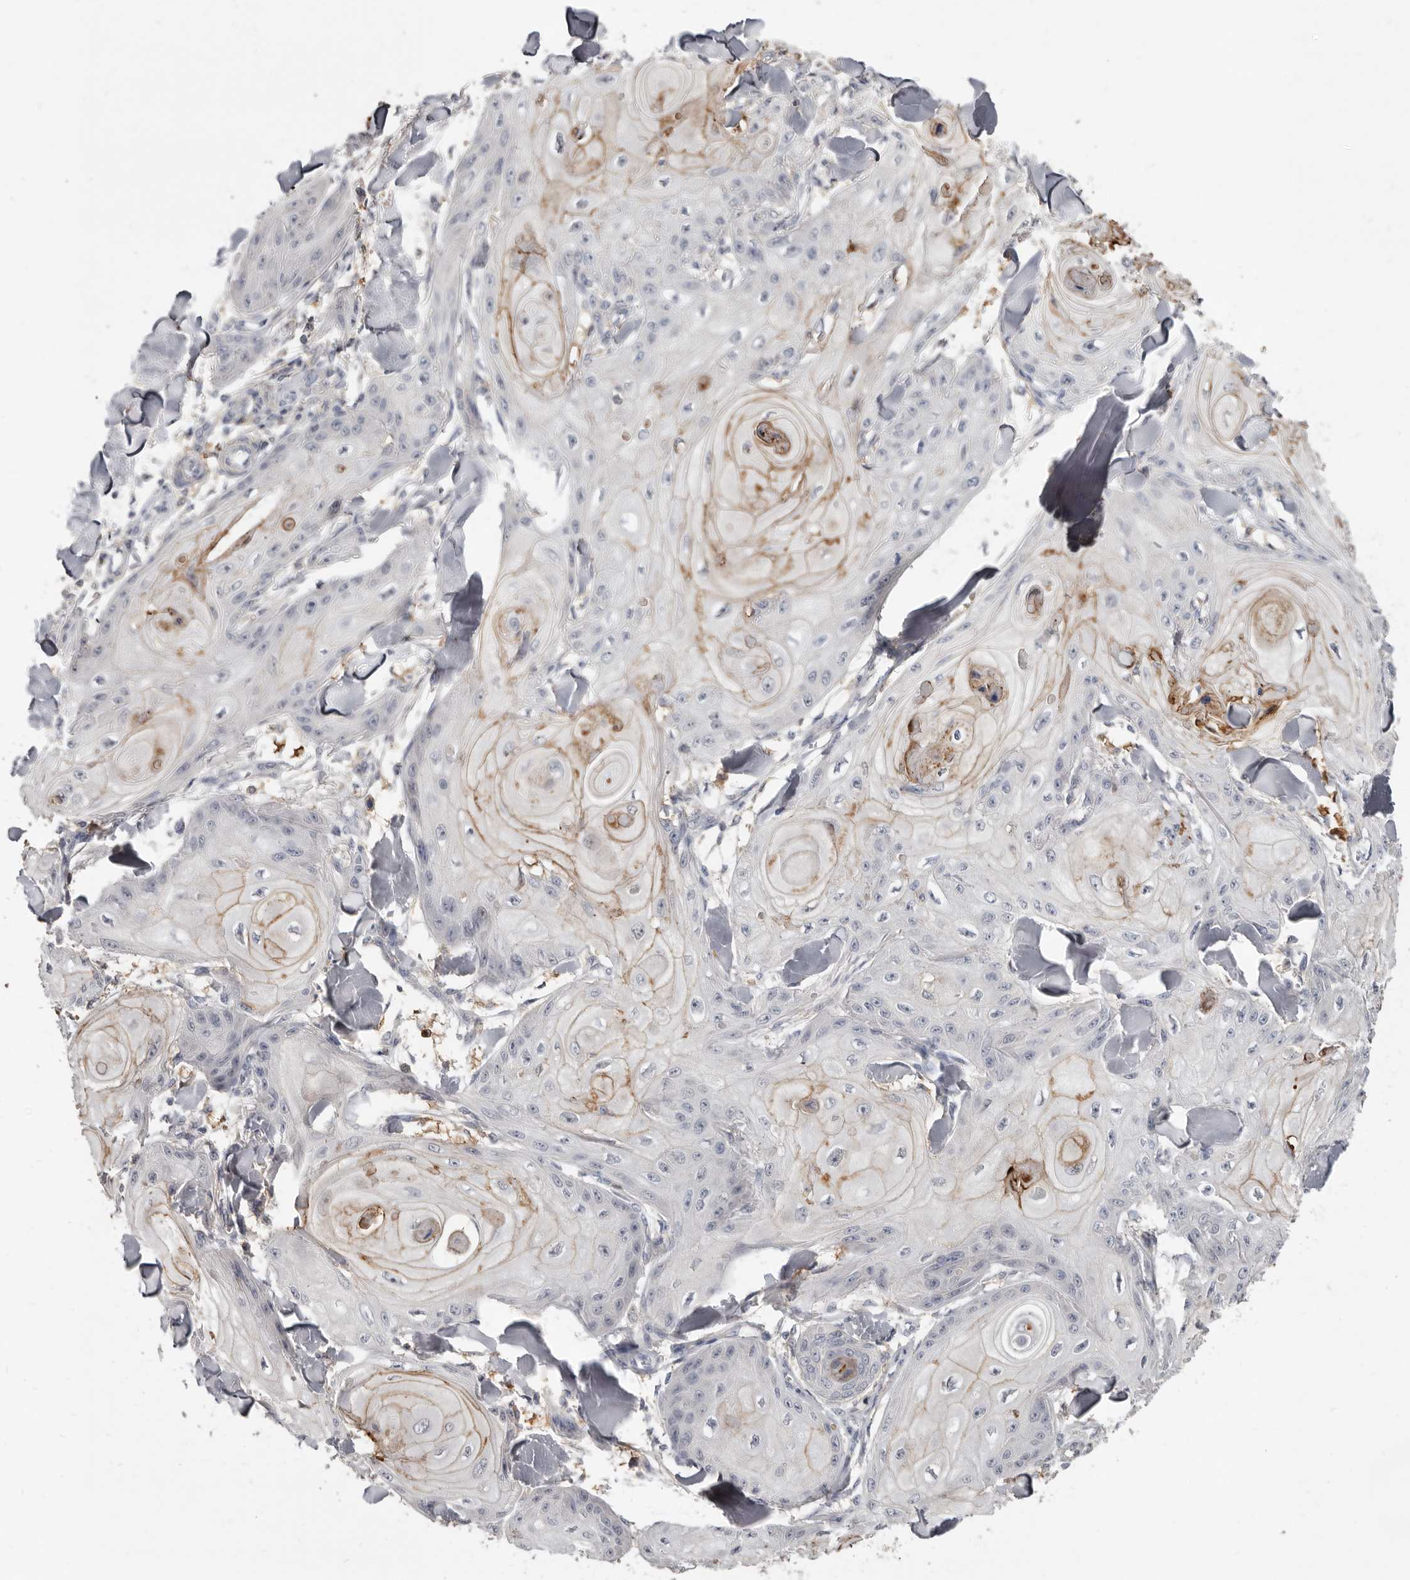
{"staining": {"intensity": "moderate", "quantity": "<25%", "location": "cytoplasmic/membranous"}, "tissue": "skin cancer", "cell_type": "Tumor cells", "image_type": "cancer", "snomed": [{"axis": "morphology", "description": "Squamous cell carcinoma, NOS"}, {"axis": "topography", "description": "Skin"}], "caption": "Human skin cancer (squamous cell carcinoma) stained with a protein marker displays moderate staining in tumor cells.", "gene": "KIF26B", "patient": {"sex": "male", "age": 74}}